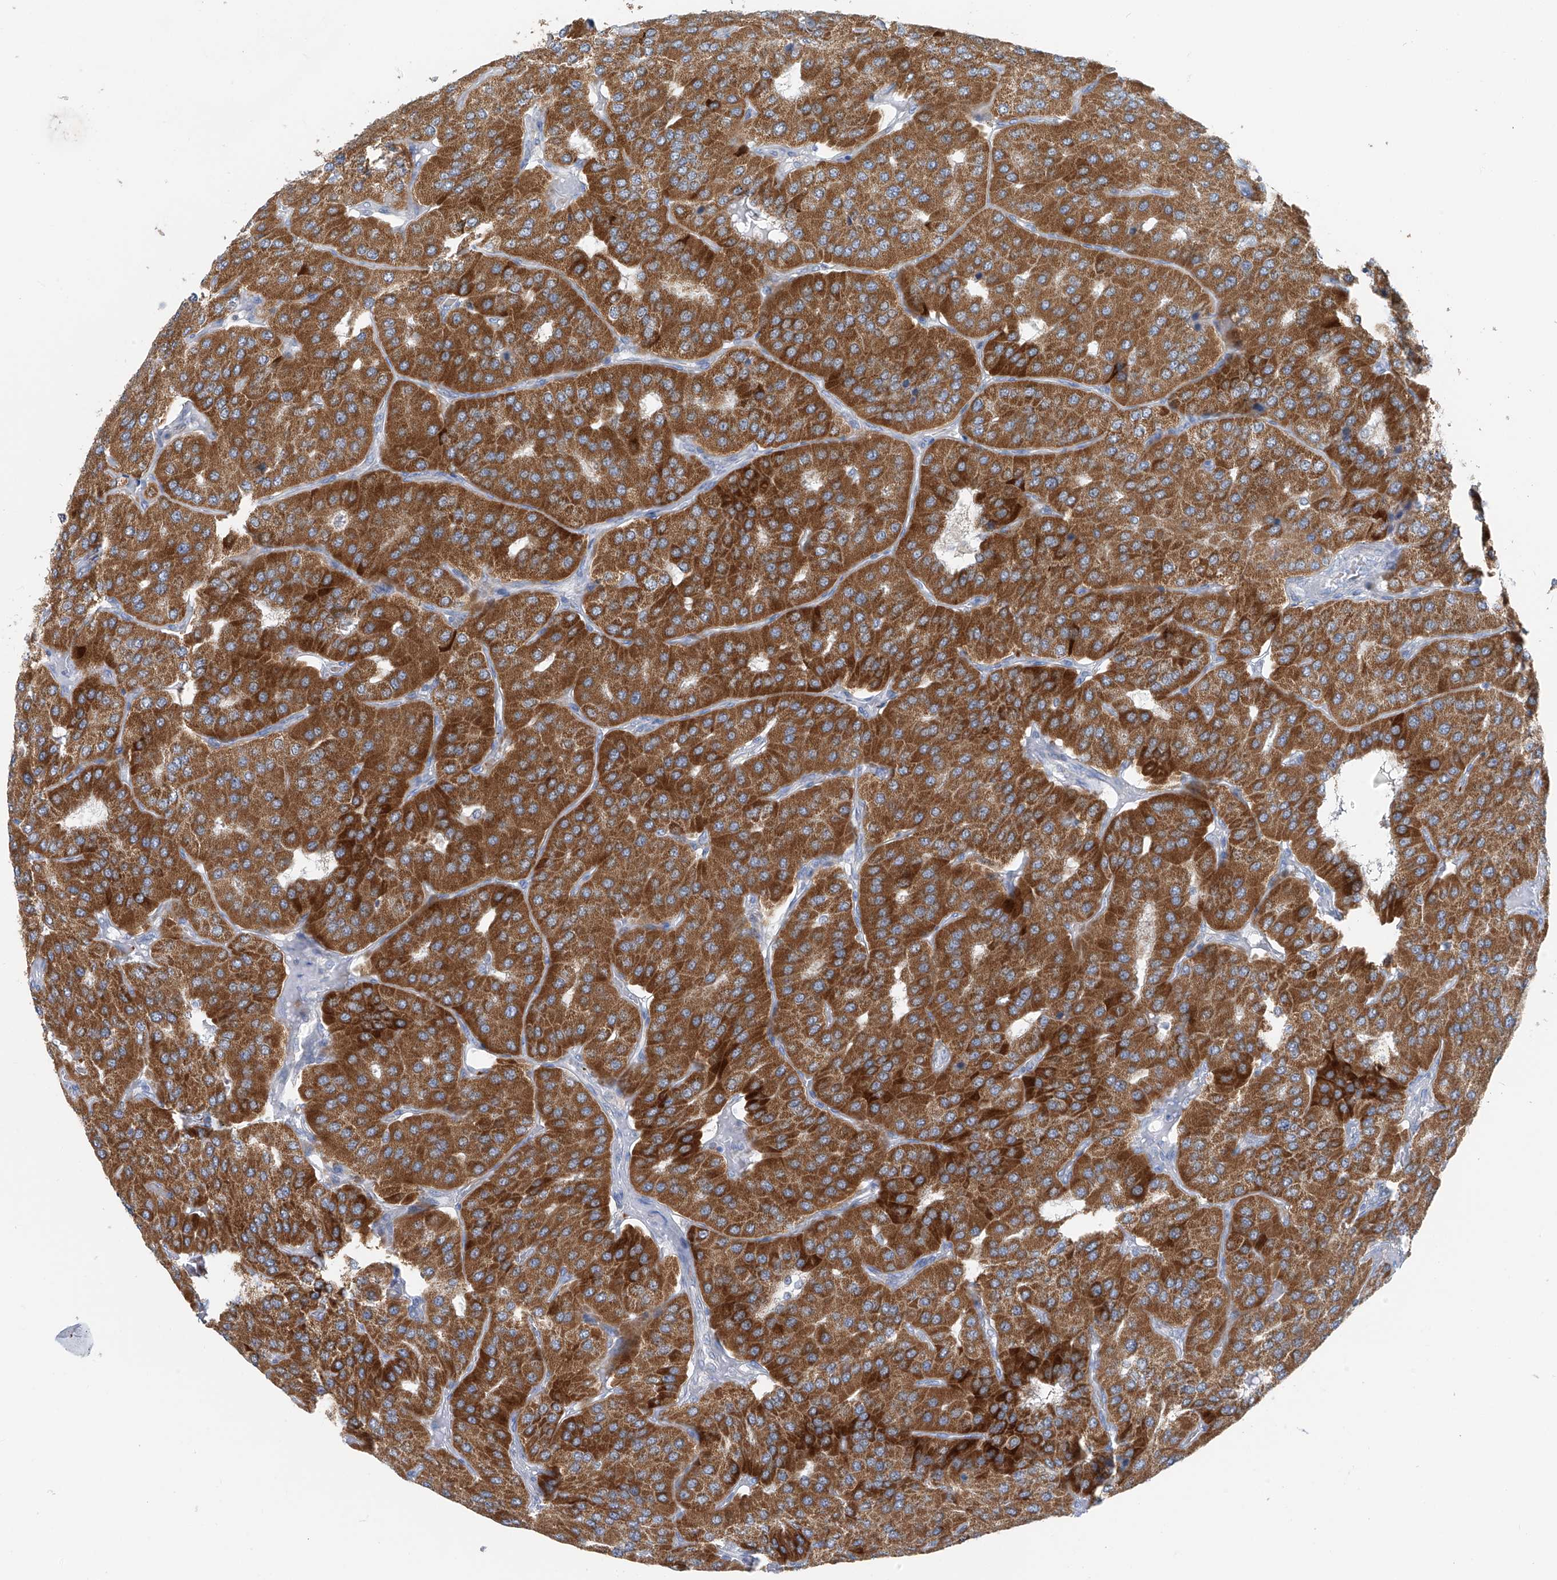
{"staining": {"intensity": "strong", "quantity": ">75%", "location": "cytoplasmic/membranous"}, "tissue": "parathyroid gland", "cell_type": "Glandular cells", "image_type": "normal", "snomed": [{"axis": "morphology", "description": "Normal tissue, NOS"}, {"axis": "morphology", "description": "Adenoma, NOS"}, {"axis": "topography", "description": "Parathyroid gland"}], "caption": "Immunohistochemical staining of unremarkable human parathyroid gland demonstrates high levels of strong cytoplasmic/membranous staining in approximately >75% of glandular cells.", "gene": "FGD2", "patient": {"sex": "female", "age": 86}}